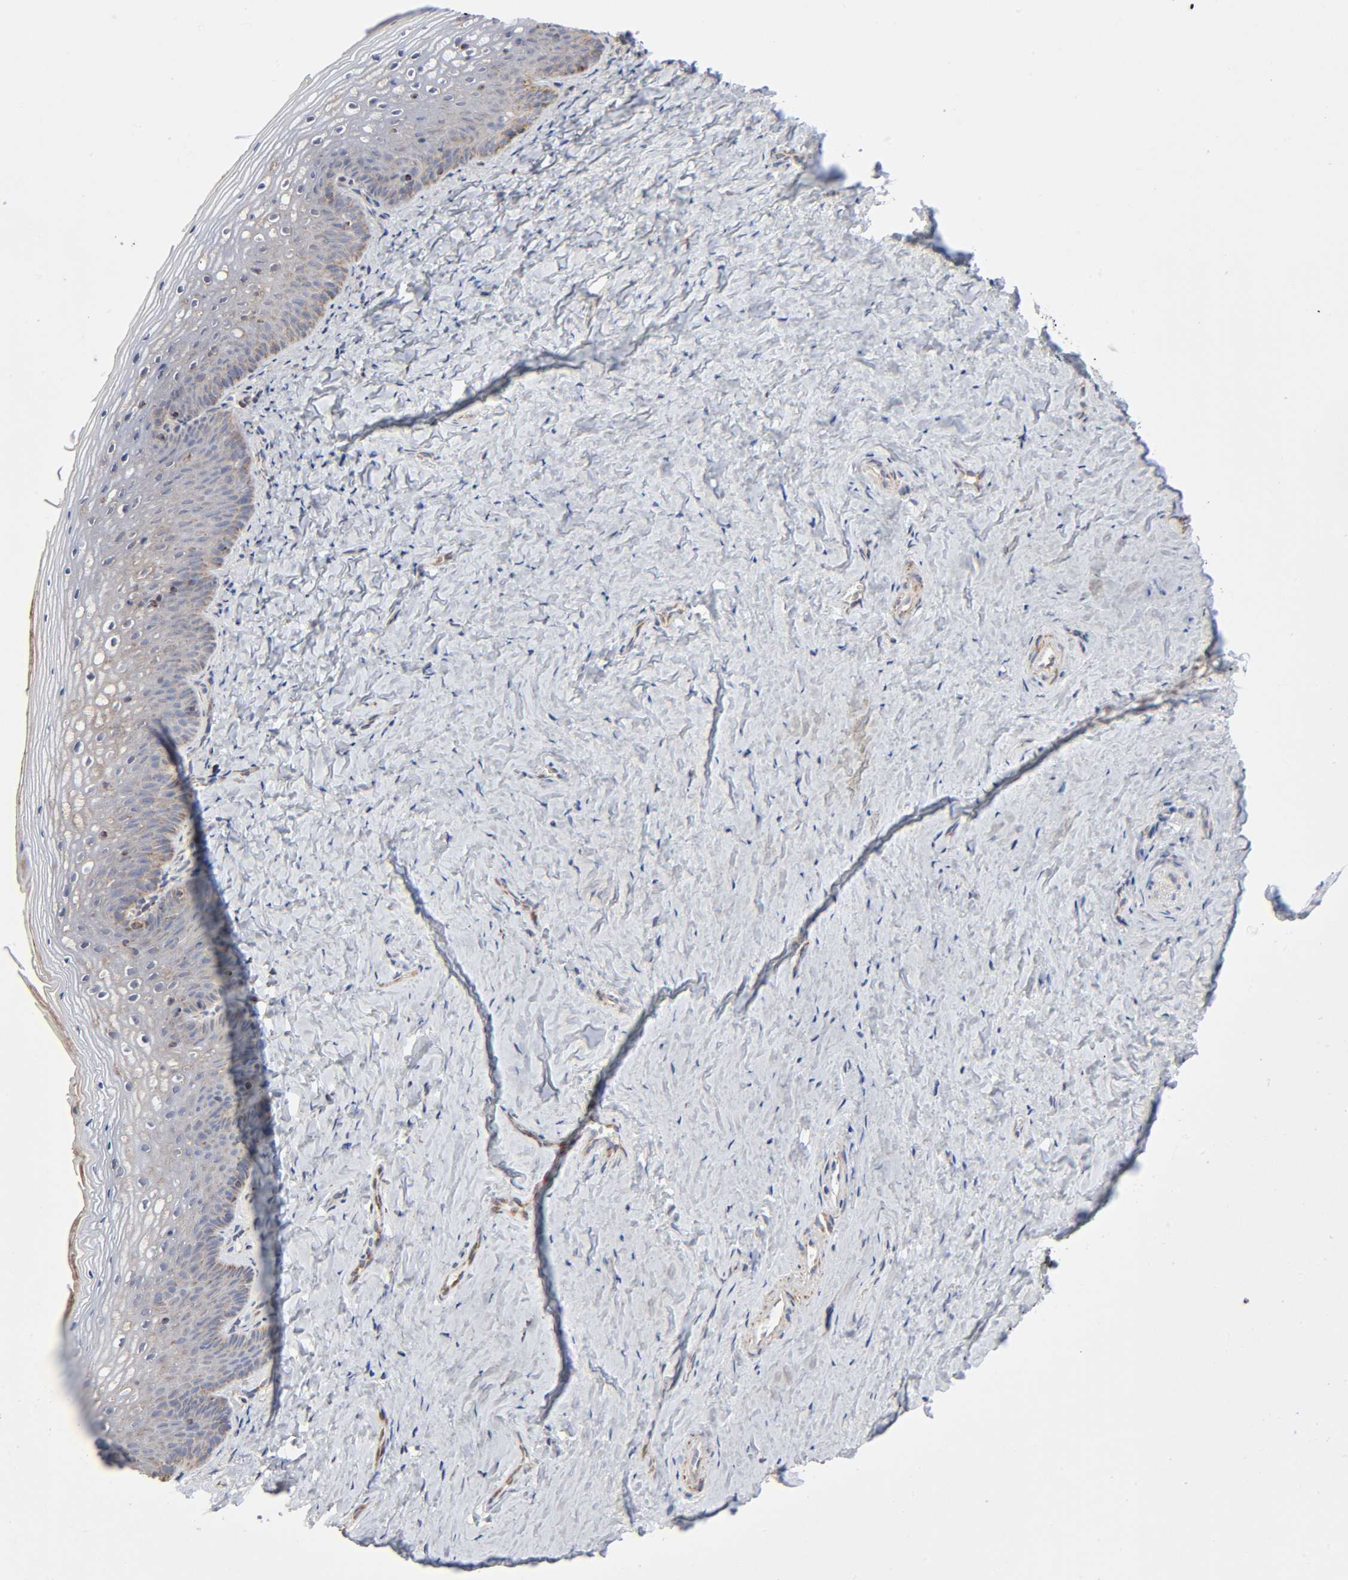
{"staining": {"intensity": "moderate", "quantity": ">75%", "location": "cytoplasmic/membranous"}, "tissue": "vagina", "cell_type": "Squamous epithelial cells", "image_type": "normal", "snomed": [{"axis": "morphology", "description": "Normal tissue, NOS"}, {"axis": "topography", "description": "Vagina"}], "caption": "IHC of normal human vagina demonstrates medium levels of moderate cytoplasmic/membranous positivity in about >75% of squamous epithelial cells. The staining is performed using DAB (3,3'-diaminobenzidine) brown chromogen to label protein expression. The nuclei are counter-stained blue using hematoxylin.", "gene": "SYT16", "patient": {"sex": "female", "age": 46}}